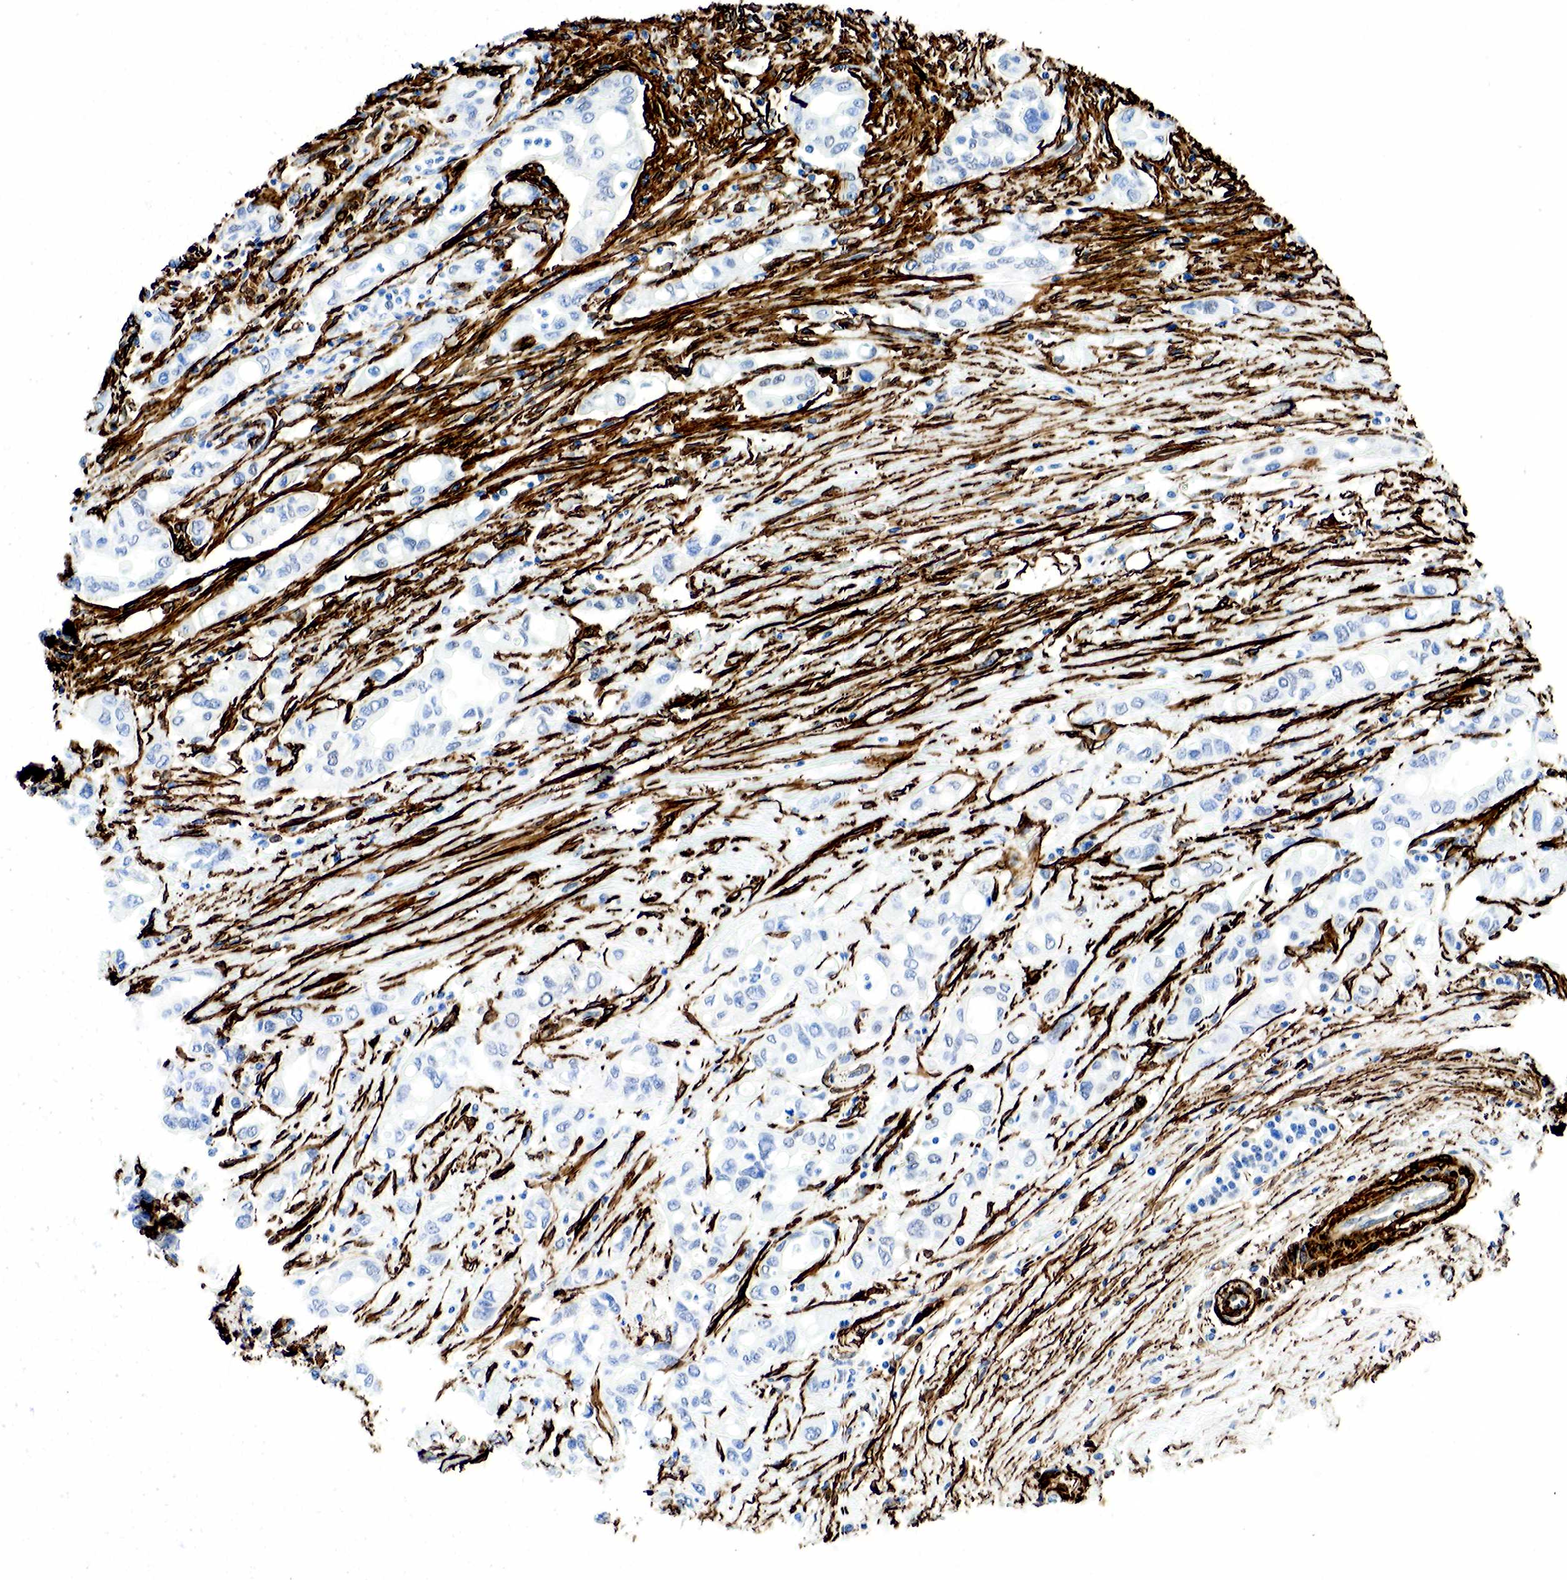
{"staining": {"intensity": "negative", "quantity": "none", "location": "none"}, "tissue": "pancreatic cancer", "cell_type": "Tumor cells", "image_type": "cancer", "snomed": [{"axis": "morphology", "description": "Adenocarcinoma, NOS"}, {"axis": "topography", "description": "Pancreas"}], "caption": "The image exhibits no staining of tumor cells in pancreatic cancer.", "gene": "ACTA2", "patient": {"sex": "female", "age": 57}}